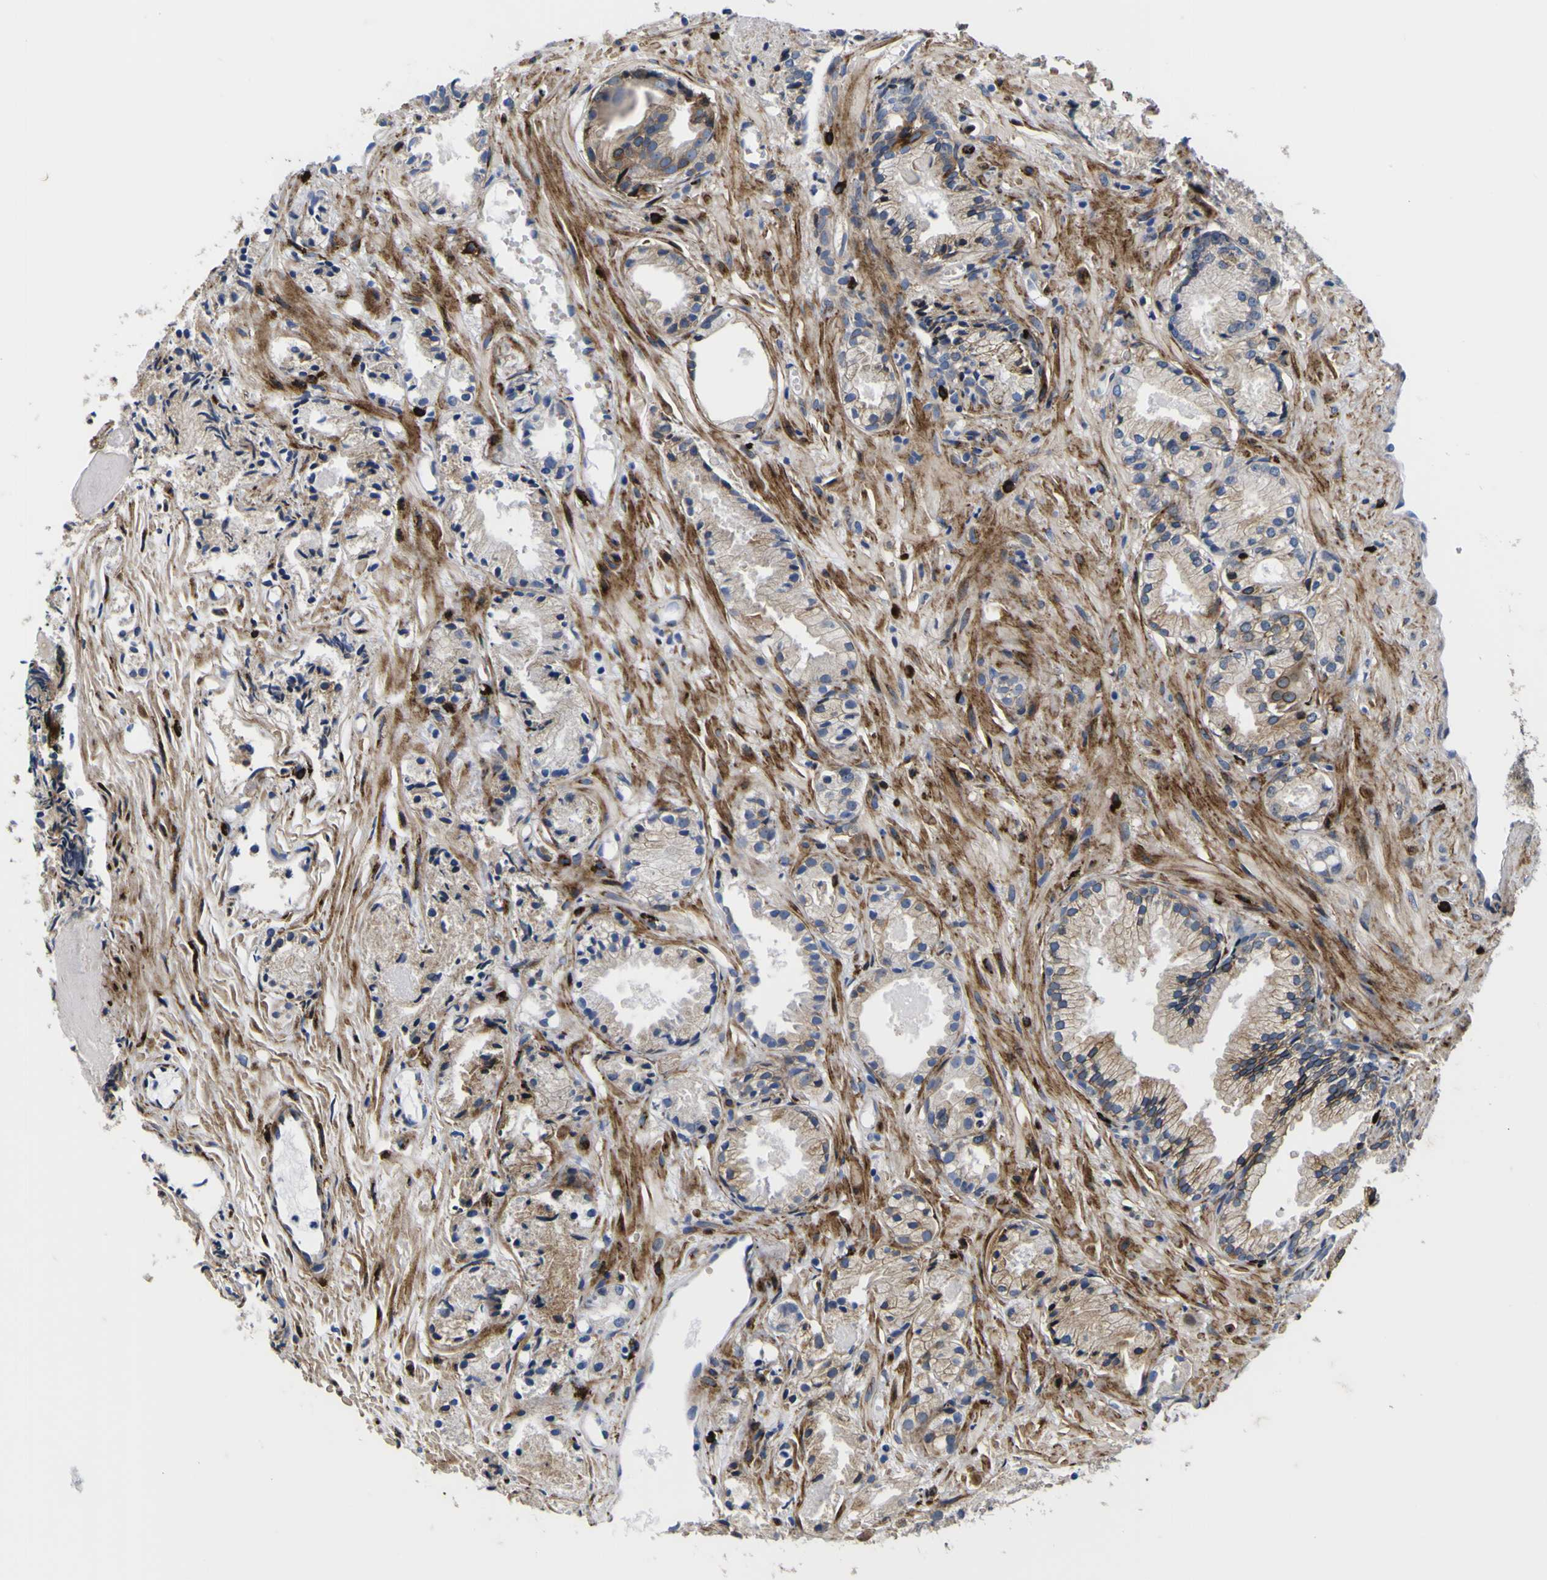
{"staining": {"intensity": "moderate", "quantity": "25%-75%", "location": "cytoplasmic/membranous"}, "tissue": "prostate cancer", "cell_type": "Tumor cells", "image_type": "cancer", "snomed": [{"axis": "morphology", "description": "Adenocarcinoma, Low grade"}, {"axis": "topography", "description": "Prostate"}], "caption": "Protein expression analysis of human prostate cancer (low-grade adenocarcinoma) reveals moderate cytoplasmic/membranous staining in about 25%-75% of tumor cells.", "gene": "SCD", "patient": {"sex": "male", "age": 72}}